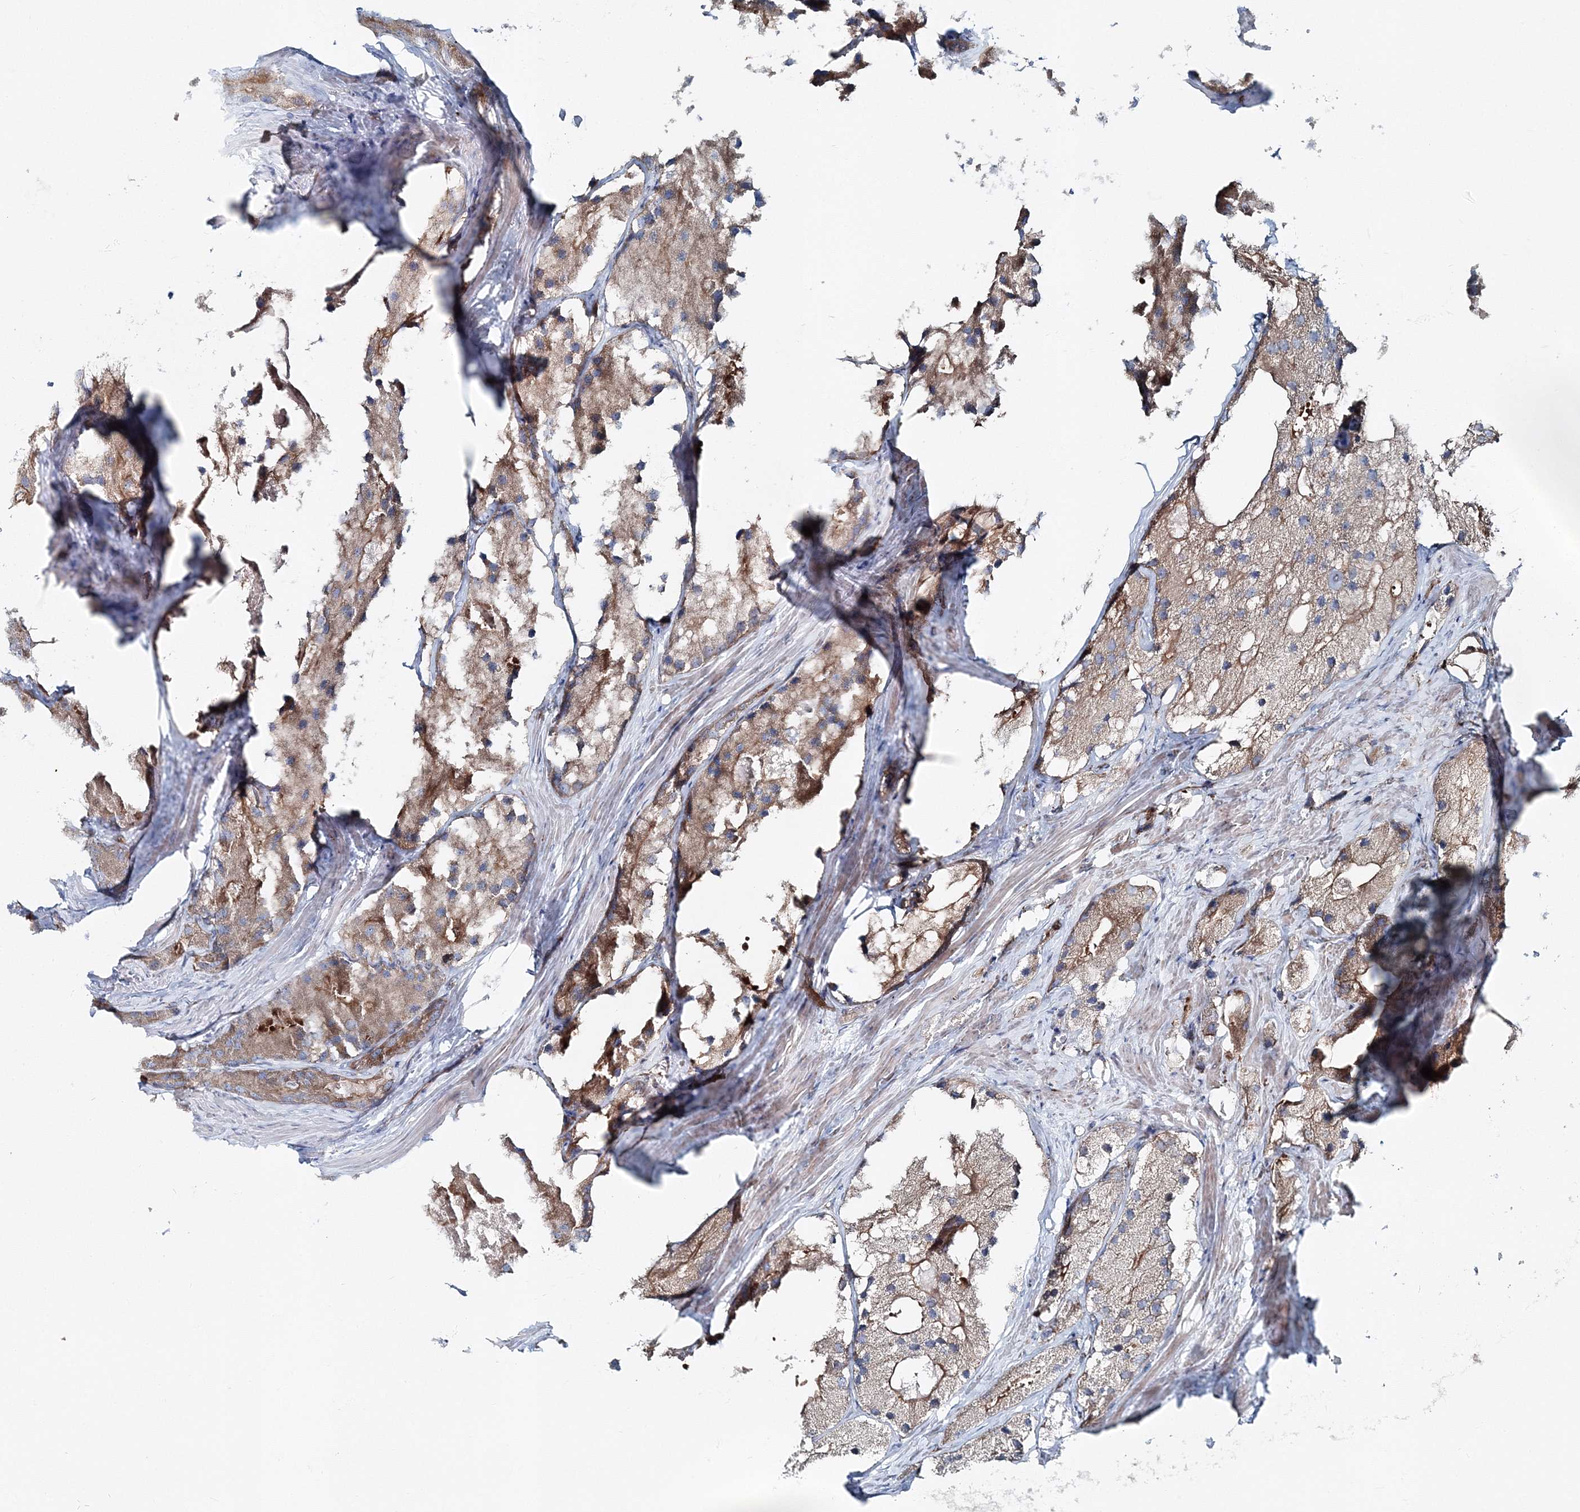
{"staining": {"intensity": "moderate", "quantity": ">75%", "location": "cytoplasmic/membranous"}, "tissue": "prostate cancer", "cell_type": "Tumor cells", "image_type": "cancer", "snomed": [{"axis": "morphology", "description": "Adenocarcinoma, Low grade"}, {"axis": "topography", "description": "Prostate"}], "caption": "The immunohistochemical stain shows moderate cytoplasmic/membranous staining in tumor cells of adenocarcinoma (low-grade) (prostate) tissue. (DAB (3,3'-diaminobenzidine) IHC with brightfield microscopy, high magnification).", "gene": "MPHOSPH9", "patient": {"sex": "male", "age": 69}}